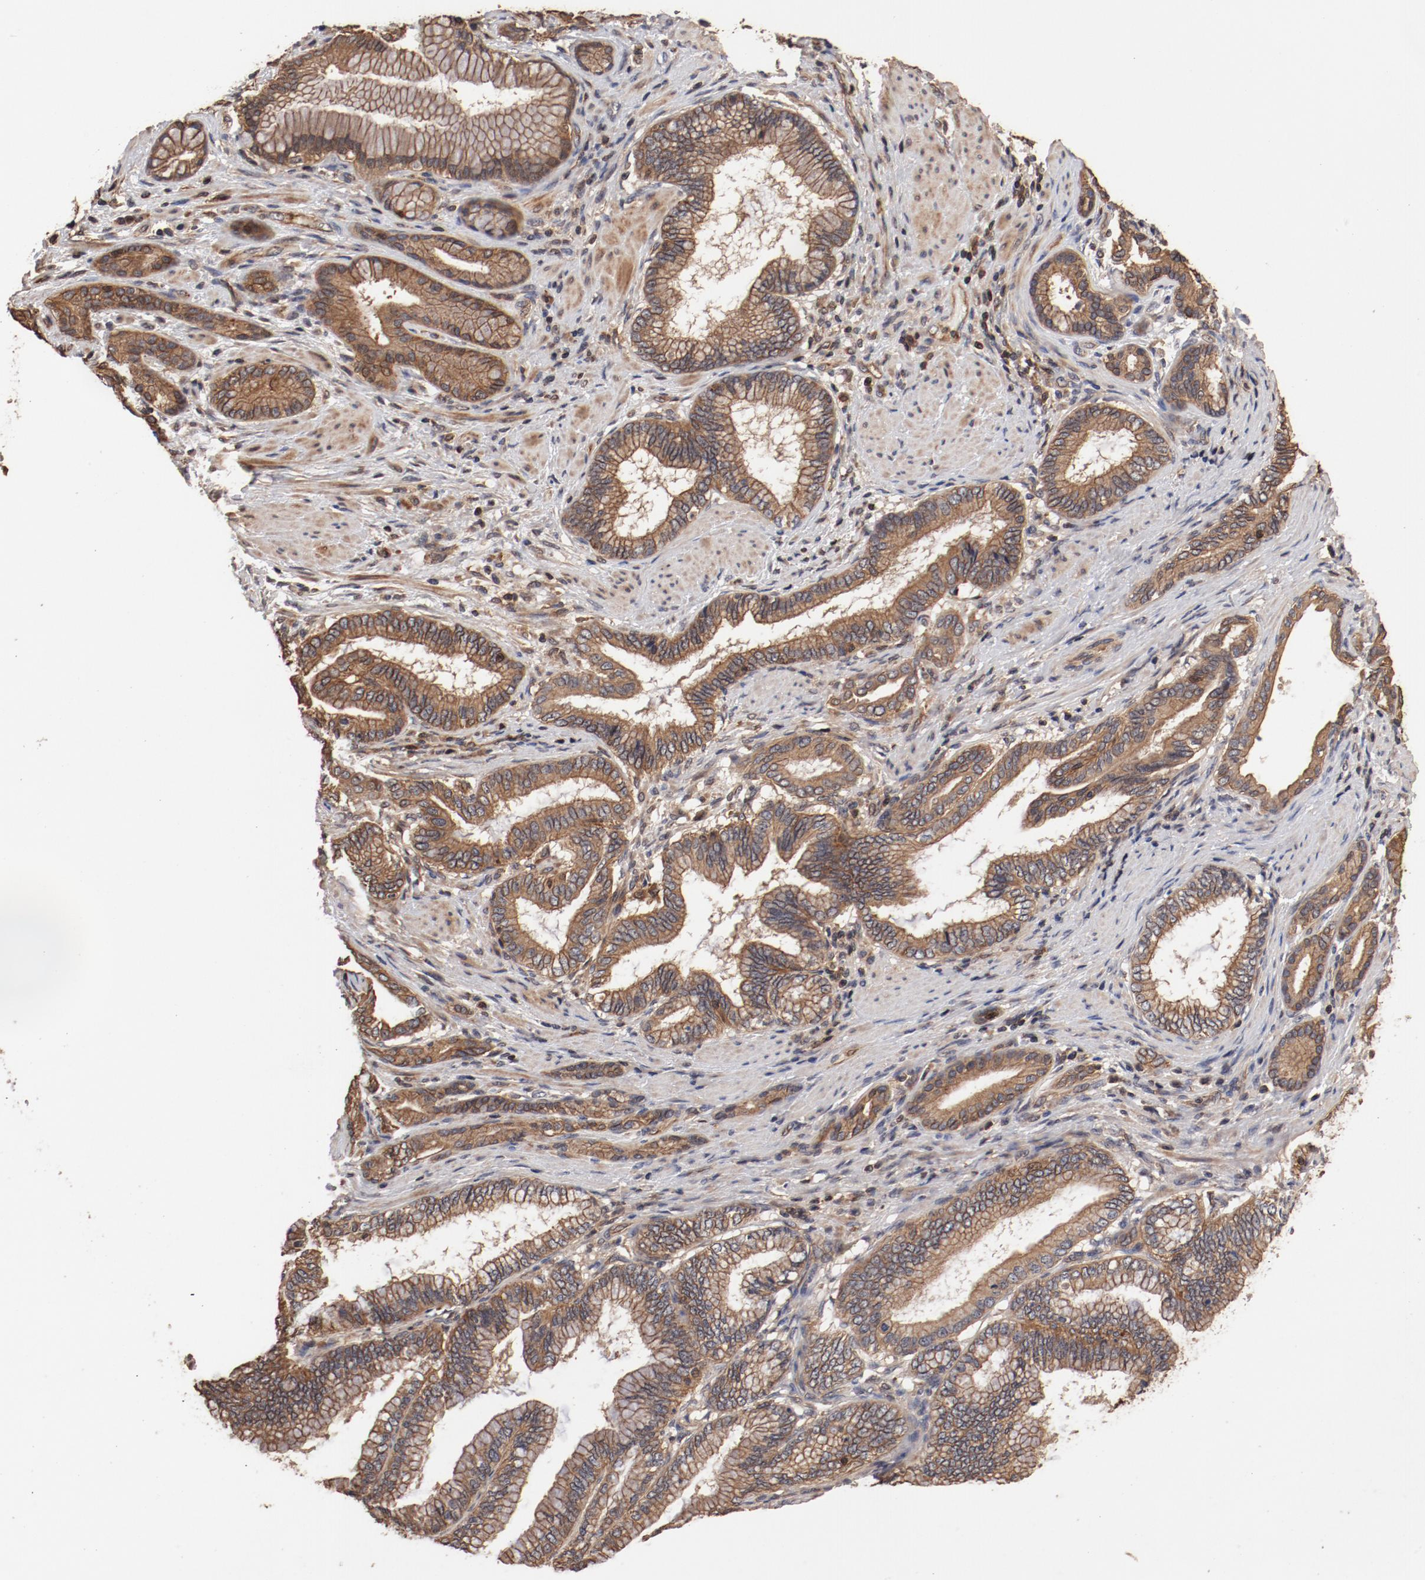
{"staining": {"intensity": "moderate", "quantity": ">75%", "location": "cytoplasmic/membranous"}, "tissue": "pancreatic cancer", "cell_type": "Tumor cells", "image_type": "cancer", "snomed": [{"axis": "morphology", "description": "Adenocarcinoma, NOS"}, {"axis": "topography", "description": "Pancreas"}], "caption": "A micrograph showing moderate cytoplasmic/membranous staining in about >75% of tumor cells in pancreatic cancer (adenocarcinoma), as visualized by brown immunohistochemical staining.", "gene": "GUF1", "patient": {"sex": "female", "age": 64}}